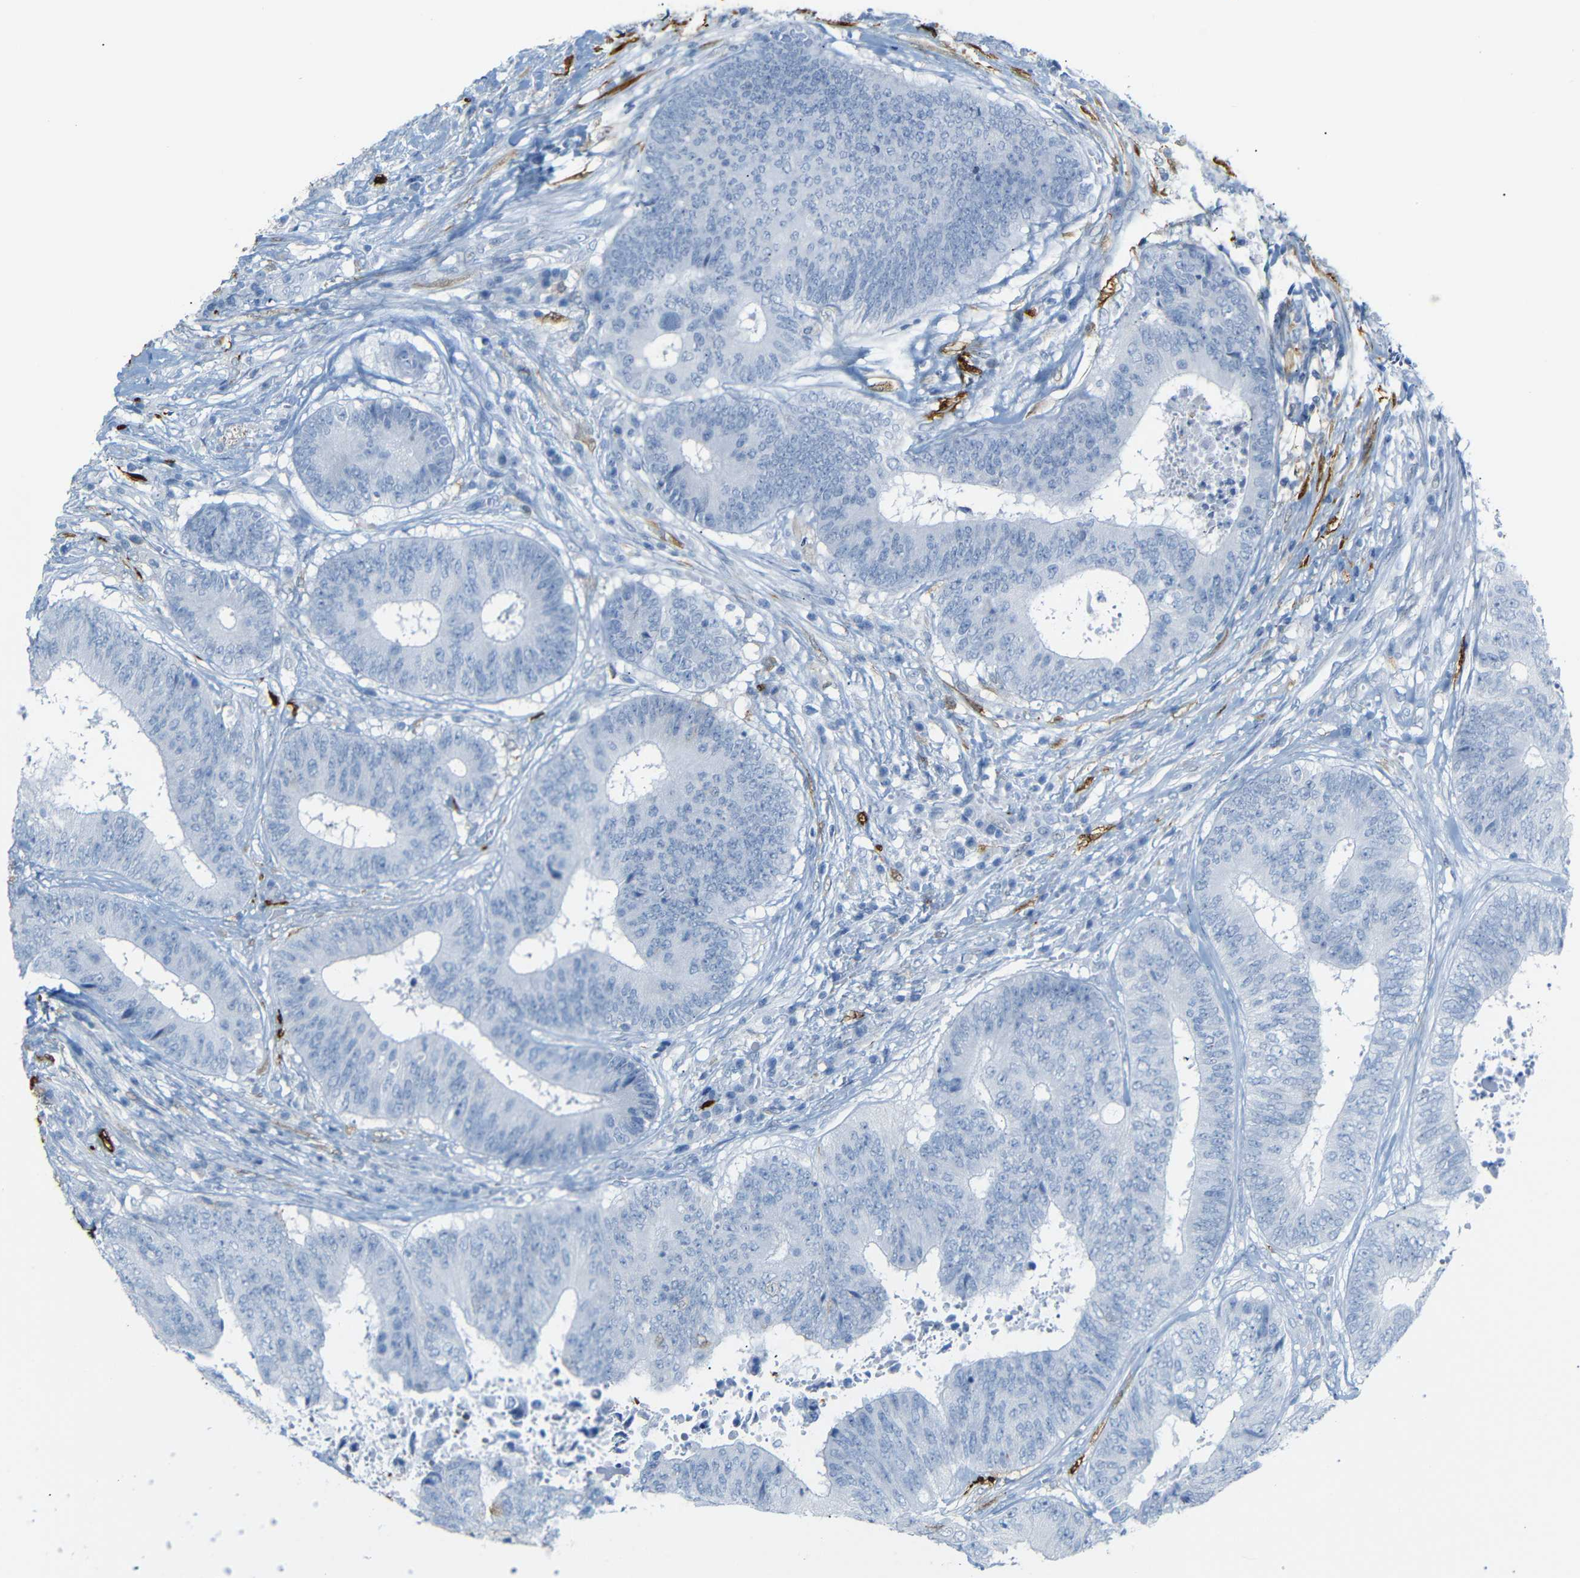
{"staining": {"intensity": "negative", "quantity": "none", "location": "none"}, "tissue": "colorectal cancer", "cell_type": "Tumor cells", "image_type": "cancer", "snomed": [{"axis": "morphology", "description": "Adenocarcinoma, NOS"}, {"axis": "topography", "description": "Rectum"}], "caption": "DAB immunohistochemical staining of human adenocarcinoma (colorectal) displays no significant expression in tumor cells.", "gene": "MT1A", "patient": {"sex": "male", "age": 72}}